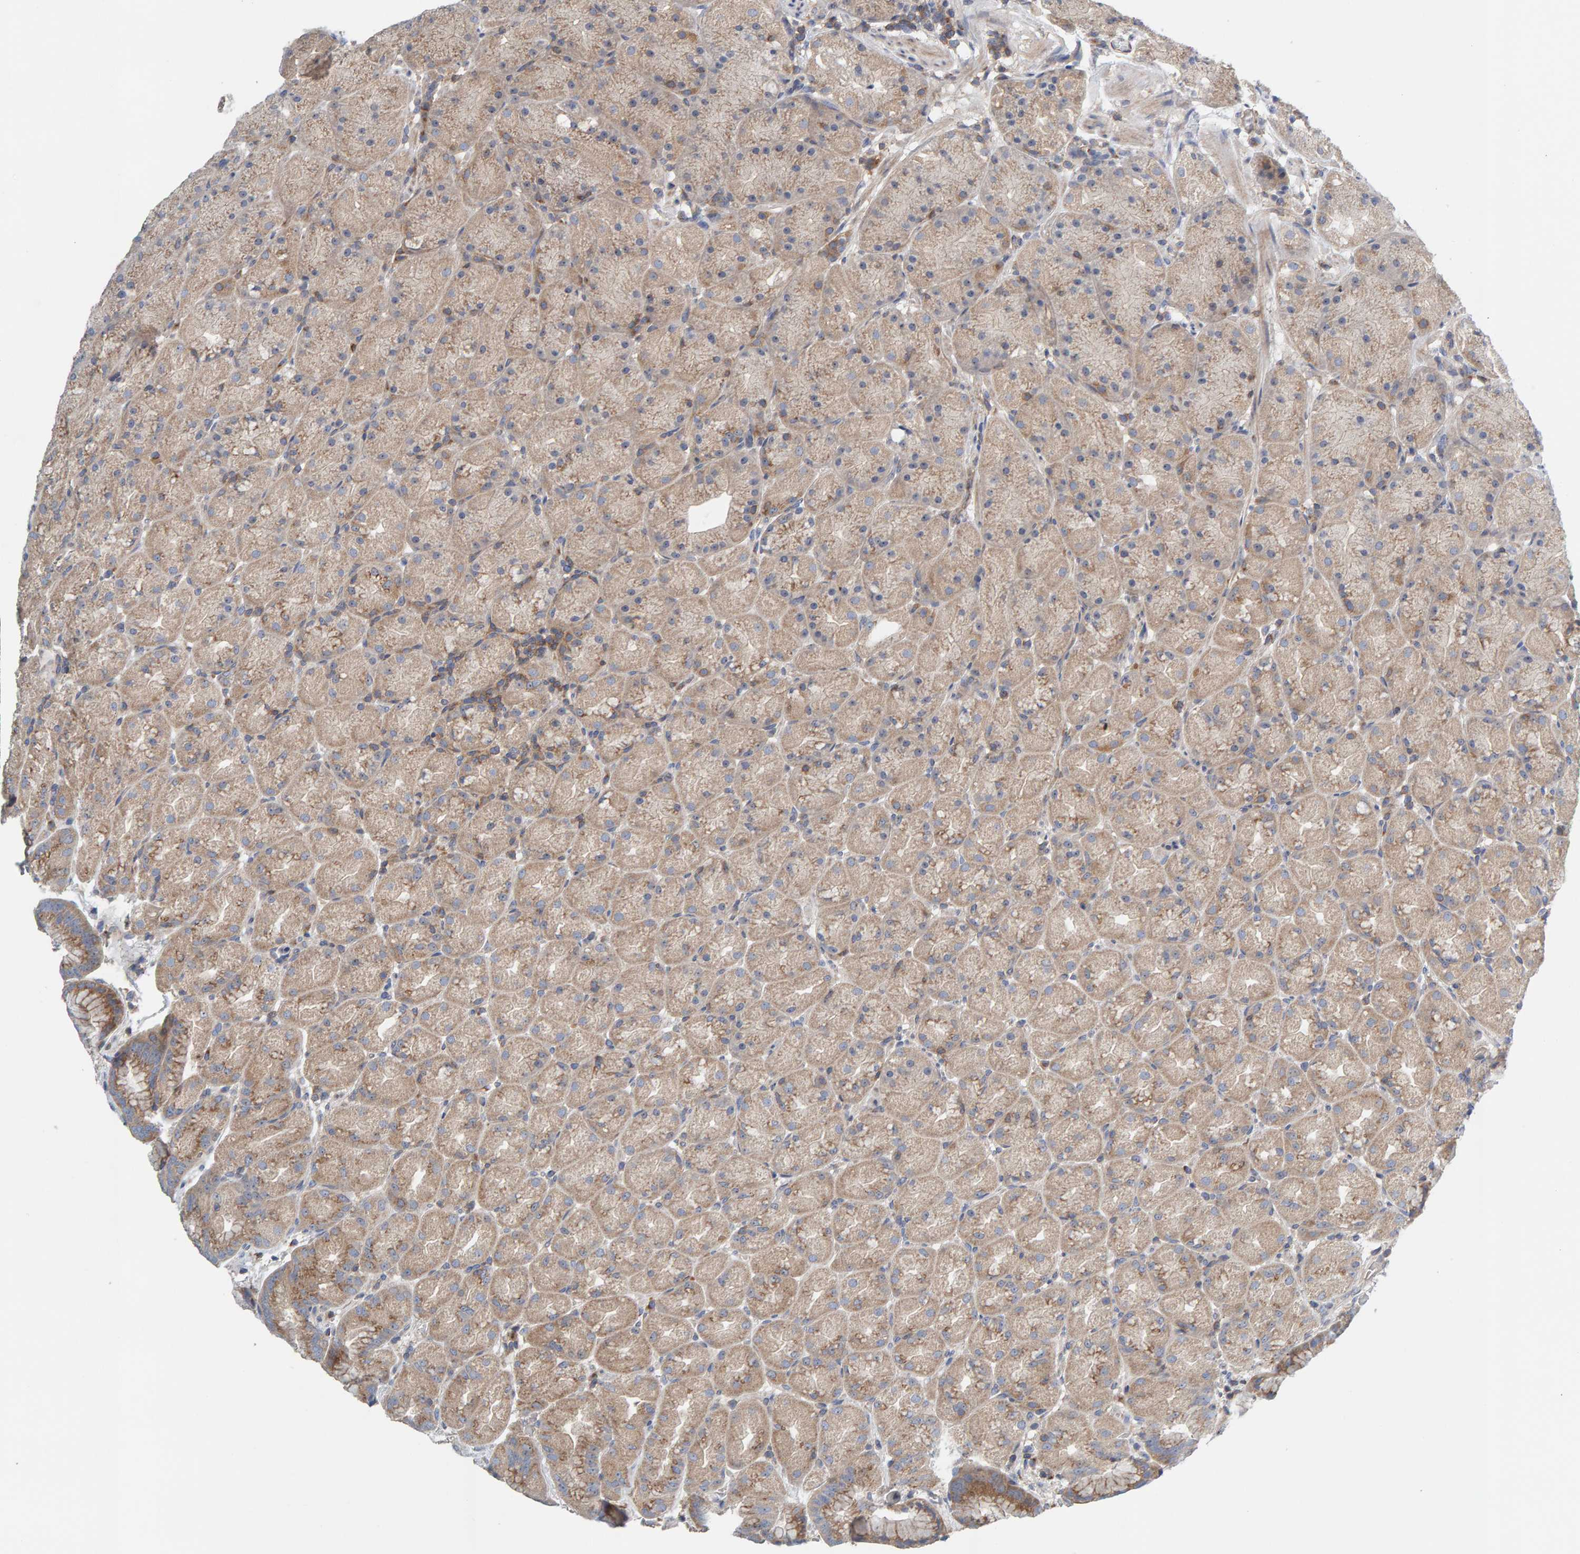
{"staining": {"intensity": "moderate", "quantity": ">75%", "location": "cytoplasmic/membranous,nuclear"}, "tissue": "stomach", "cell_type": "Glandular cells", "image_type": "normal", "snomed": [{"axis": "morphology", "description": "Normal tissue, NOS"}, {"axis": "topography", "description": "Stomach, upper"}, {"axis": "topography", "description": "Stomach"}], "caption": "Protein staining by immunohistochemistry (IHC) reveals moderate cytoplasmic/membranous,nuclear positivity in about >75% of glandular cells in benign stomach. (DAB (3,3'-diaminobenzidine) IHC with brightfield microscopy, high magnification).", "gene": "CCM2", "patient": {"sex": "male", "age": 48}}